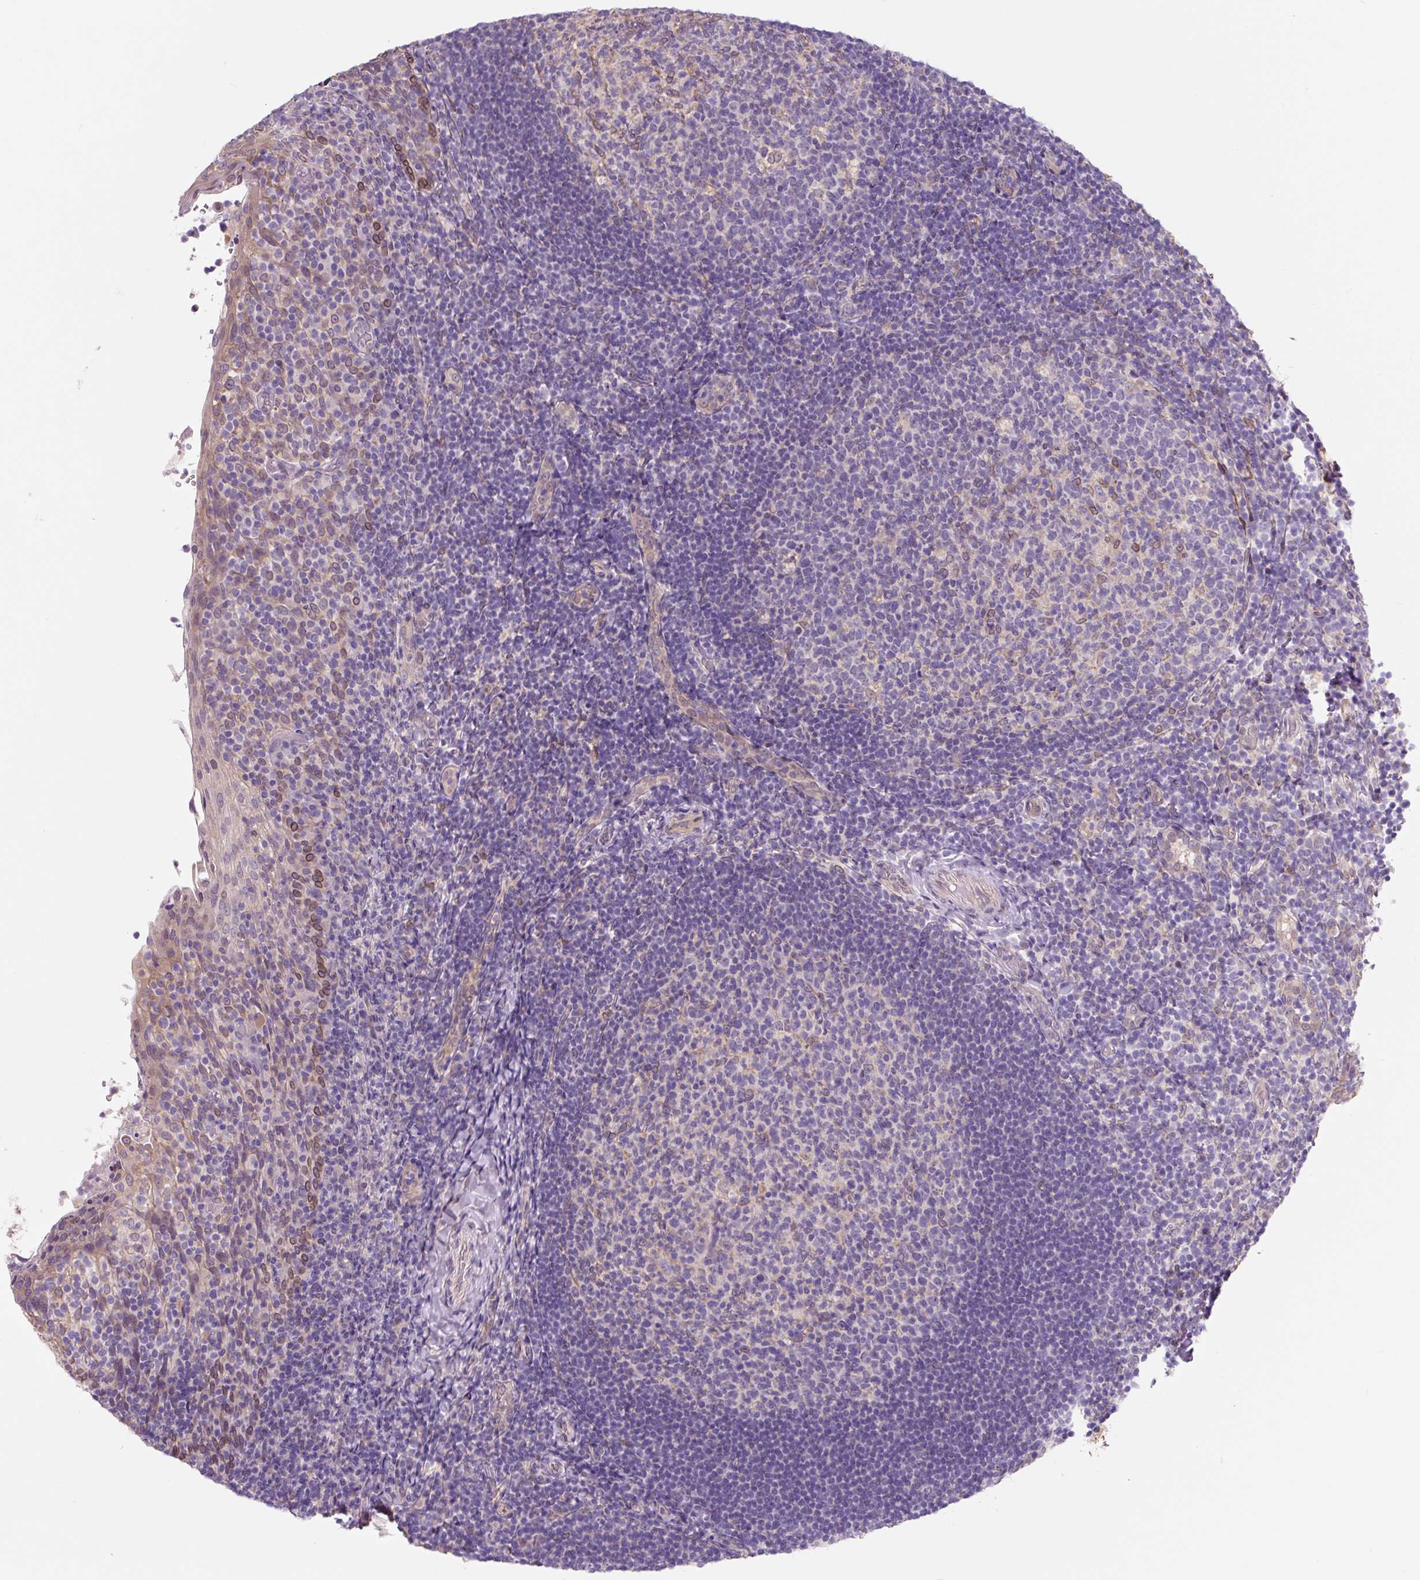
{"staining": {"intensity": "weak", "quantity": "<25%", "location": "cytoplasmic/membranous"}, "tissue": "tonsil", "cell_type": "Germinal center cells", "image_type": "normal", "snomed": [{"axis": "morphology", "description": "Normal tissue, NOS"}, {"axis": "topography", "description": "Tonsil"}], "caption": "Image shows no protein positivity in germinal center cells of normal tonsil. The staining is performed using DAB brown chromogen with nuclei counter-stained in using hematoxylin.", "gene": "ASRGL1", "patient": {"sex": "female", "age": 10}}